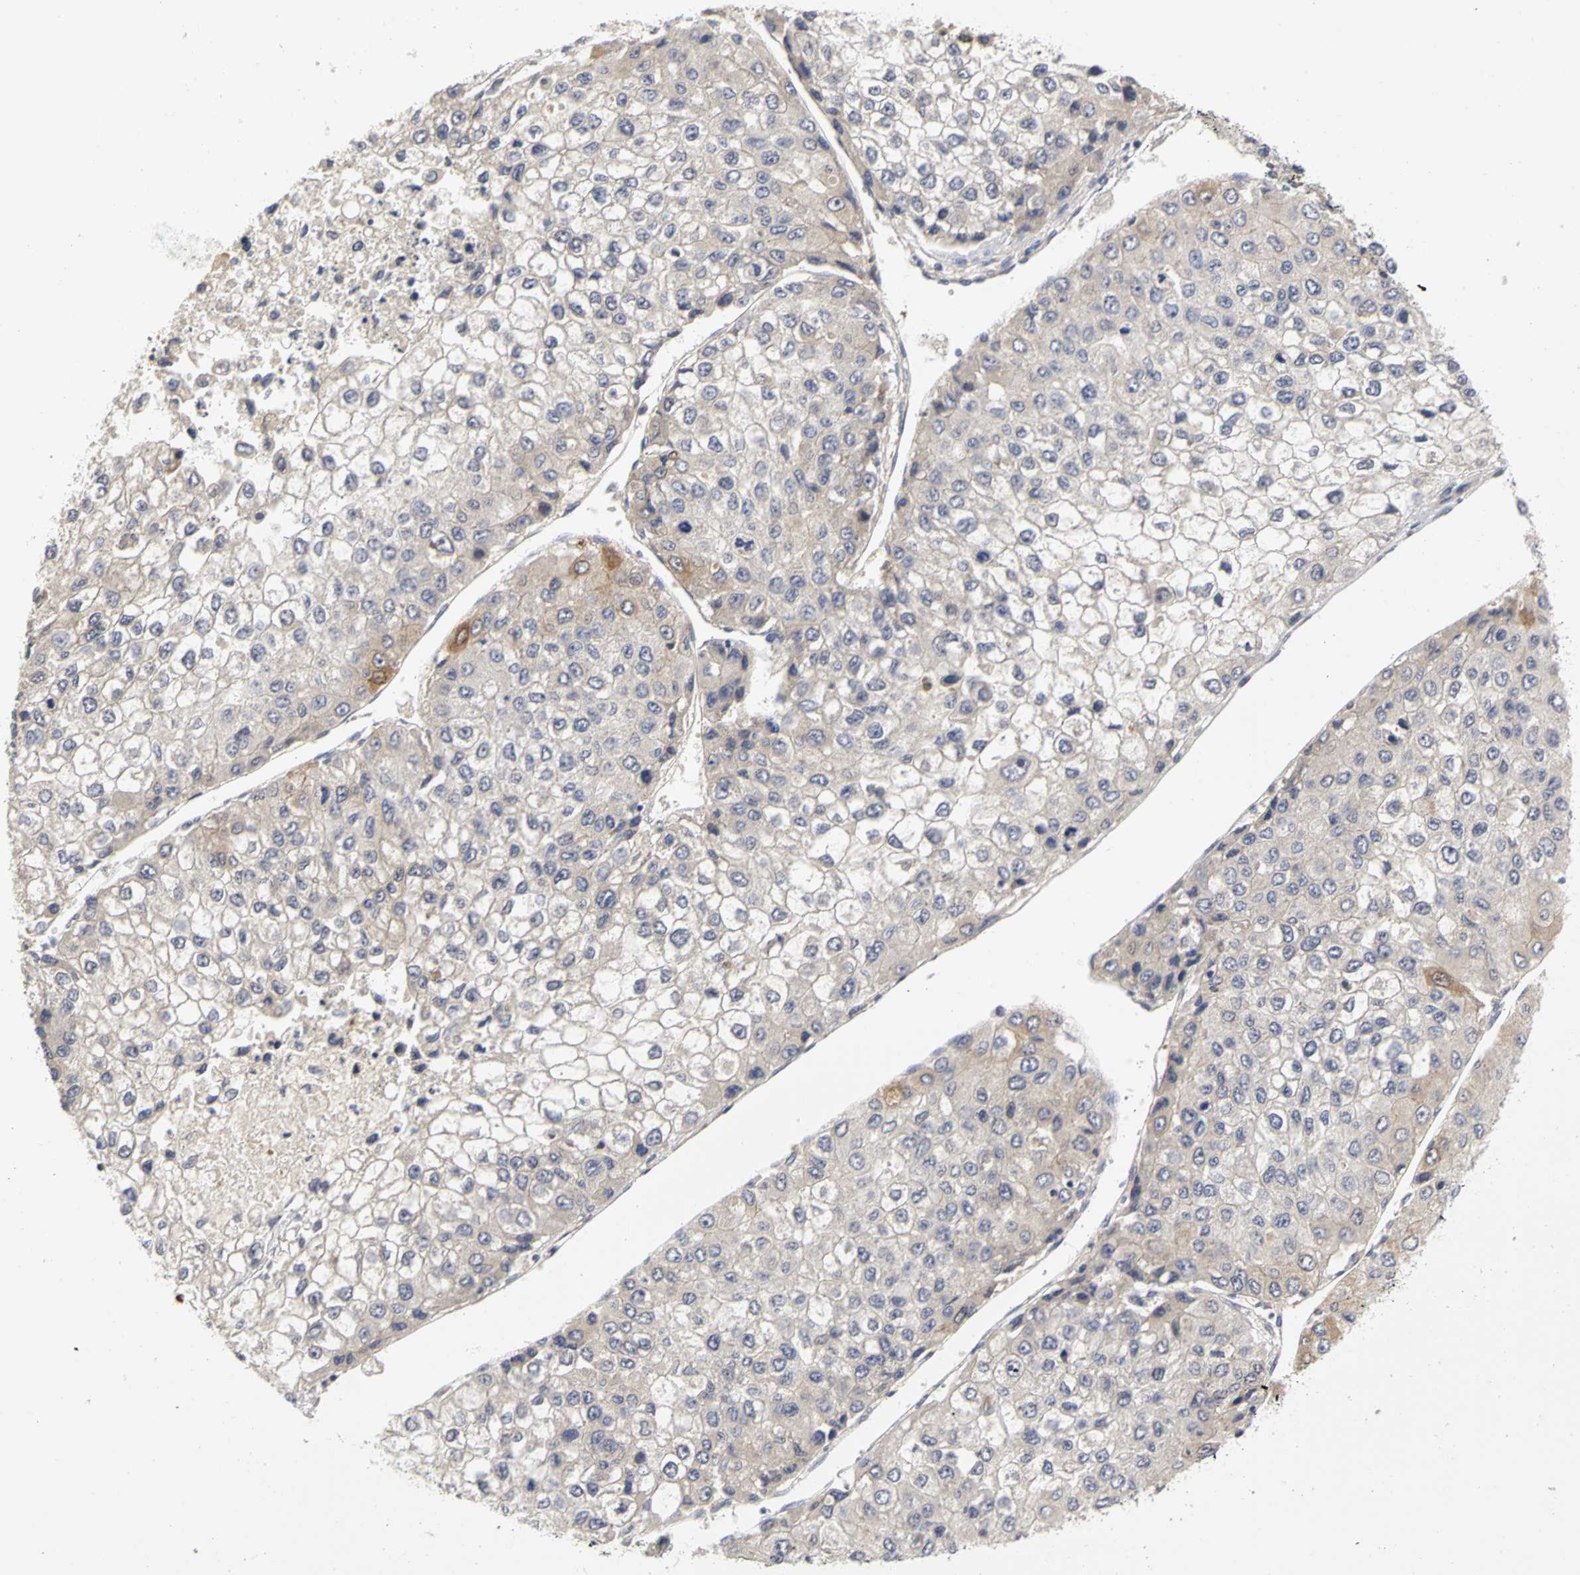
{"staining": {"intensity": "weak", "quantity": "<25%", "location": "cytoplasmic/membranous"}, "tissue": "liver cancer", "cell_type": "Tumor cells", "image_type": "cancer", "snomed": [{"axis": "morphology", "description": "Carcinoma, Hepatocellular, NOS"}, {"axis": "topography", "description": "Liver"}], "caption": "There is no significant positivity in tumor cells of liver cancer (hepatocellular carcinoma).", "gene": "IRAK1", "patient": {"sex": "female", "age": 66}}